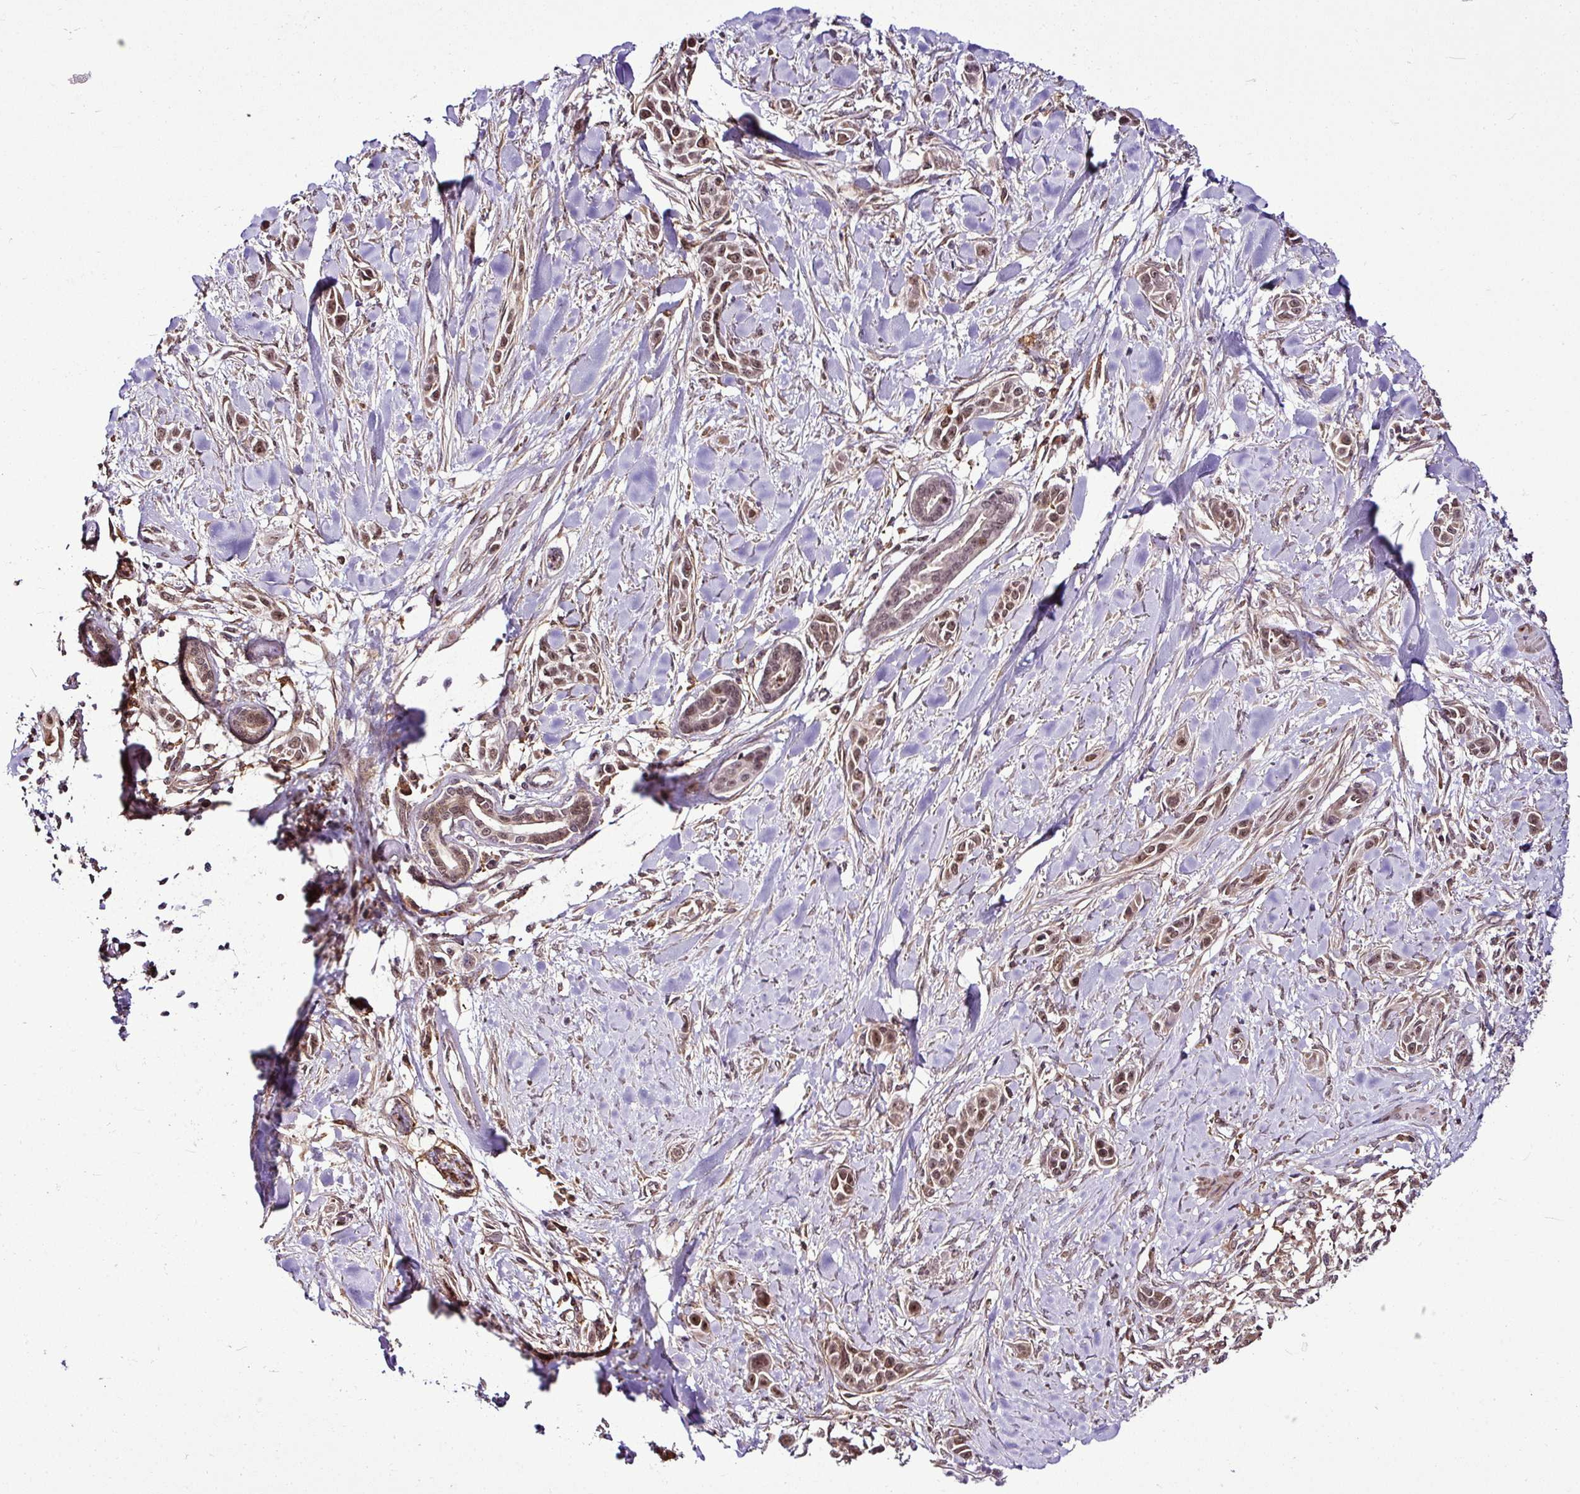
{"staining": {"intensity": "moderate", "quantity": ">75%", "location": "nuclear"}, "tissue": "skin cancer", "cell_type": "Tumor cells", "image_type": "cancer", "snomed": [{"axis": "morphology", "description": "Squamous cell carcinoma, NOS"}, {"axis": "topography", "description": "Skin"}], "caption": "Protein expression analysis of skin cancer (squamous cell carcinoma) exhibits moderate nuclear positivity in about >75% of tumor cells.", "gene": "FAM153A", "patient": {"sex": "female", "age": 69}}